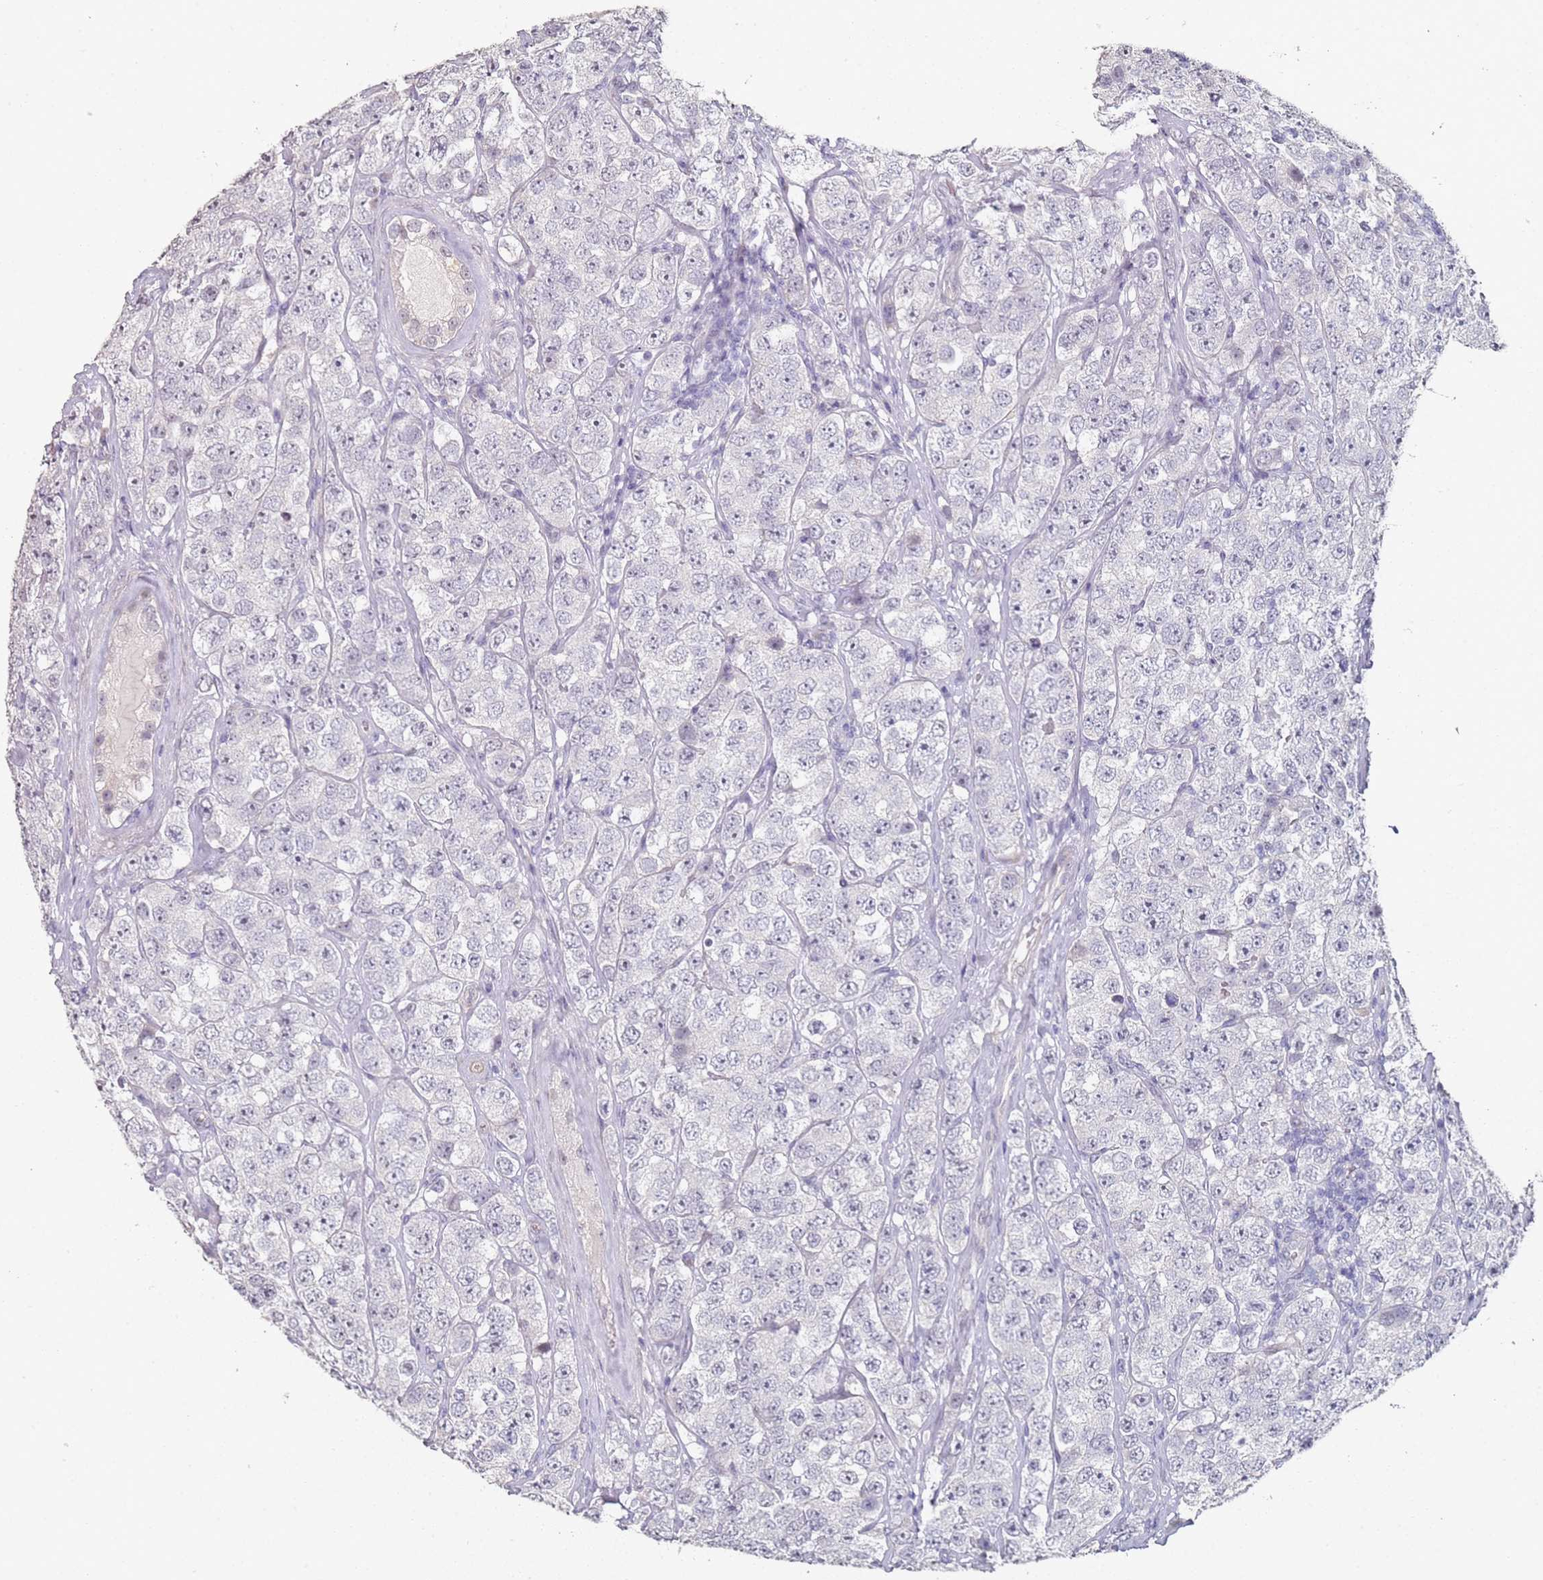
{"staining": {"intensity": "negative", "quantity": "none", "location": "none"}, "tissue": "testis cancer", "cell_type": "Tumor cells", "image_type": "cancer", "snomed": [{"axis": "morphology", "description": "Seminoma, NOS"}, {"axis": "topography", "description": "Testis"}], "caption": "The image exhibits no significant expression in tumor cells of testis seminoma.", "gene": "DNAH11", "patient": {"sex": "male", "age": 28}}